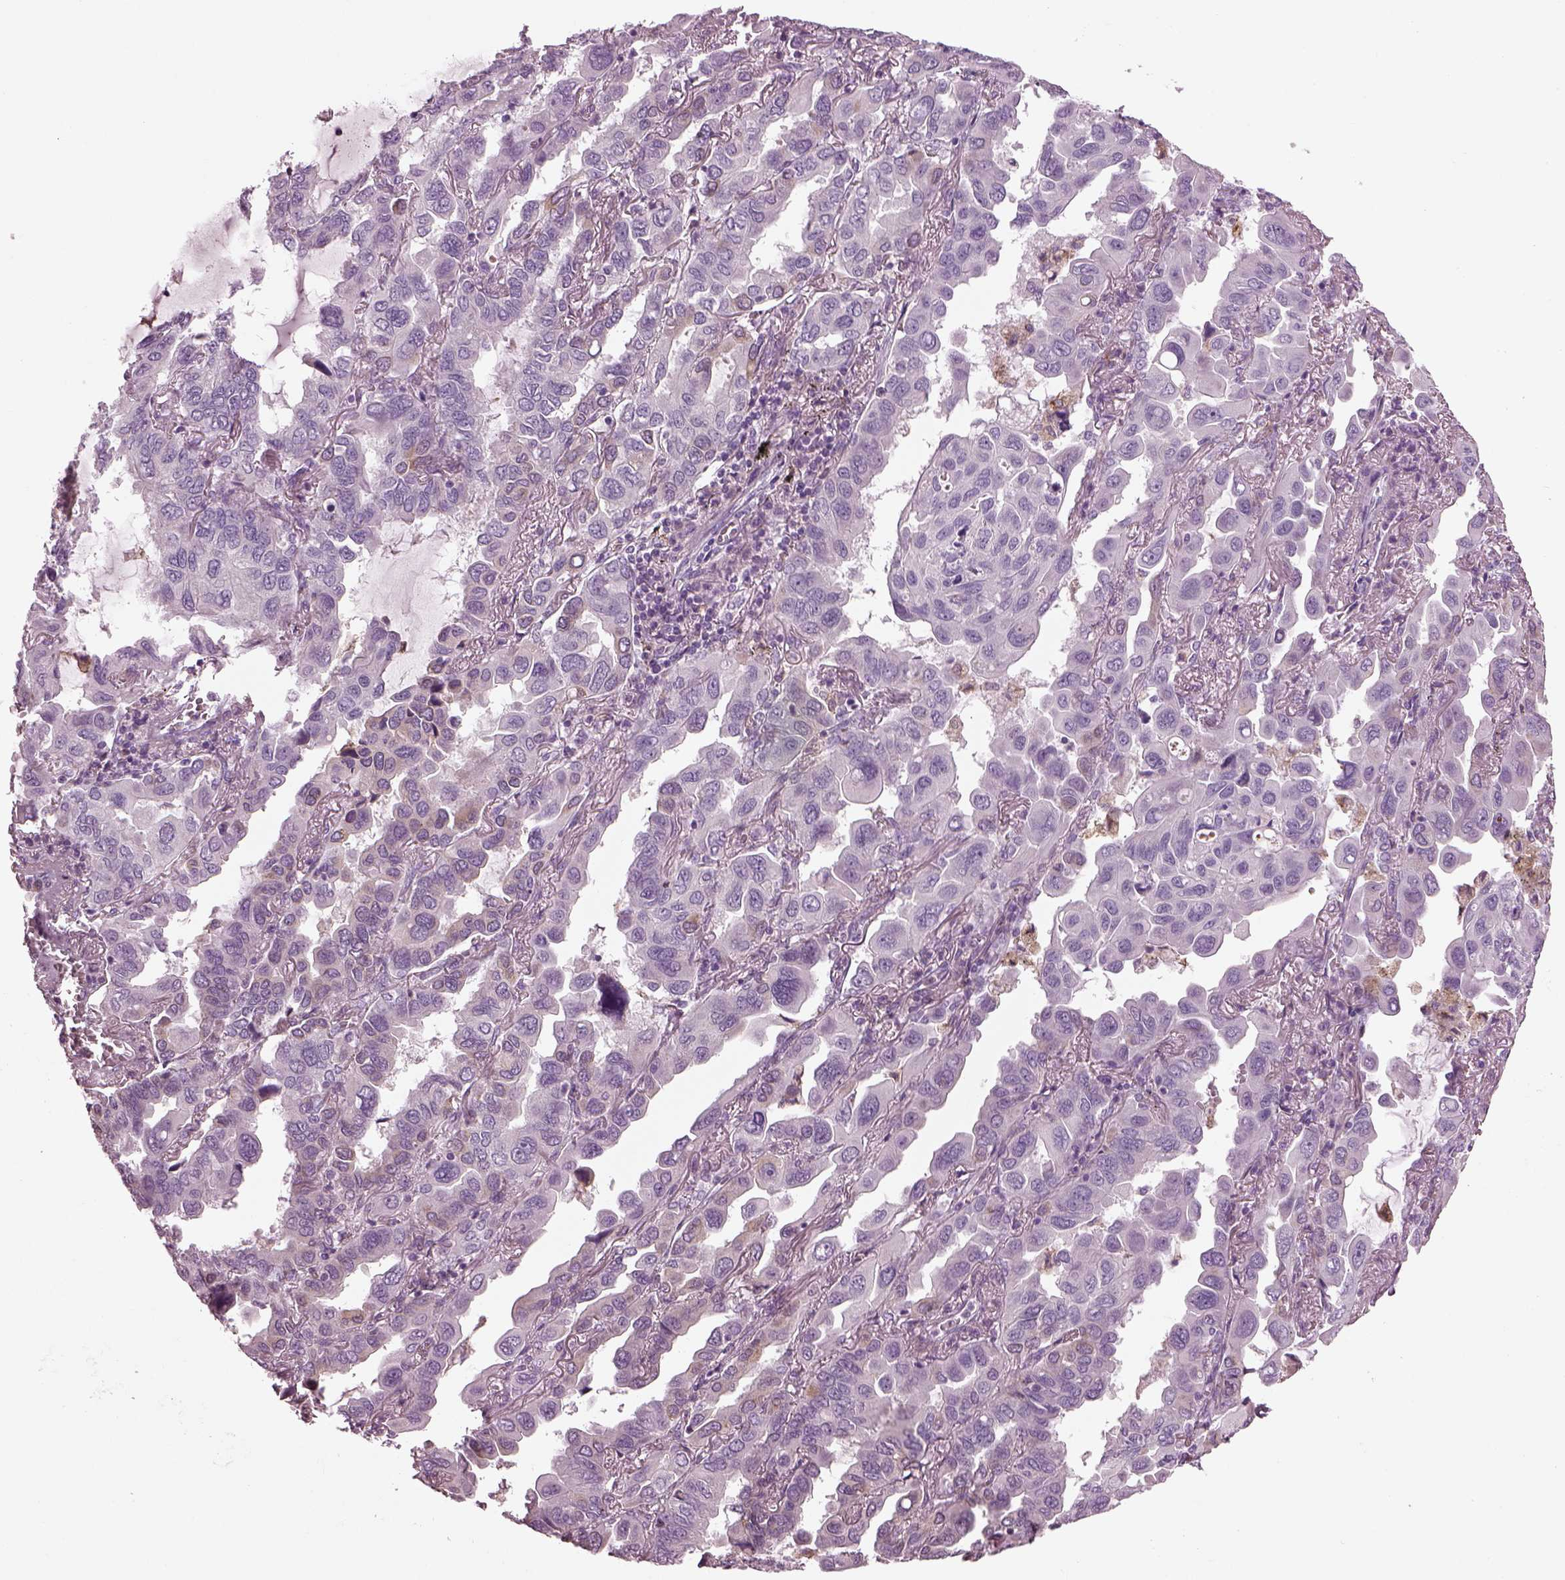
{"staining": {"intensity": "negative", "quantity": "none", "location": "none"}, "tissue": "lung cancer", "cell_type": "Tumor cells", "image_type": "cancer", "snomed": [{"axis": "morphology", "description": "Adenocarcinoma, NOS"}, {"axis": "topography", "description": "Lung"}], "caption": "Adenocarcinoma (lung) was stained to show a protein in brown. There is no significant expression in tumor cells.", "gene": "TMEM231", "patient": {"sex": "male", "age": 64}}